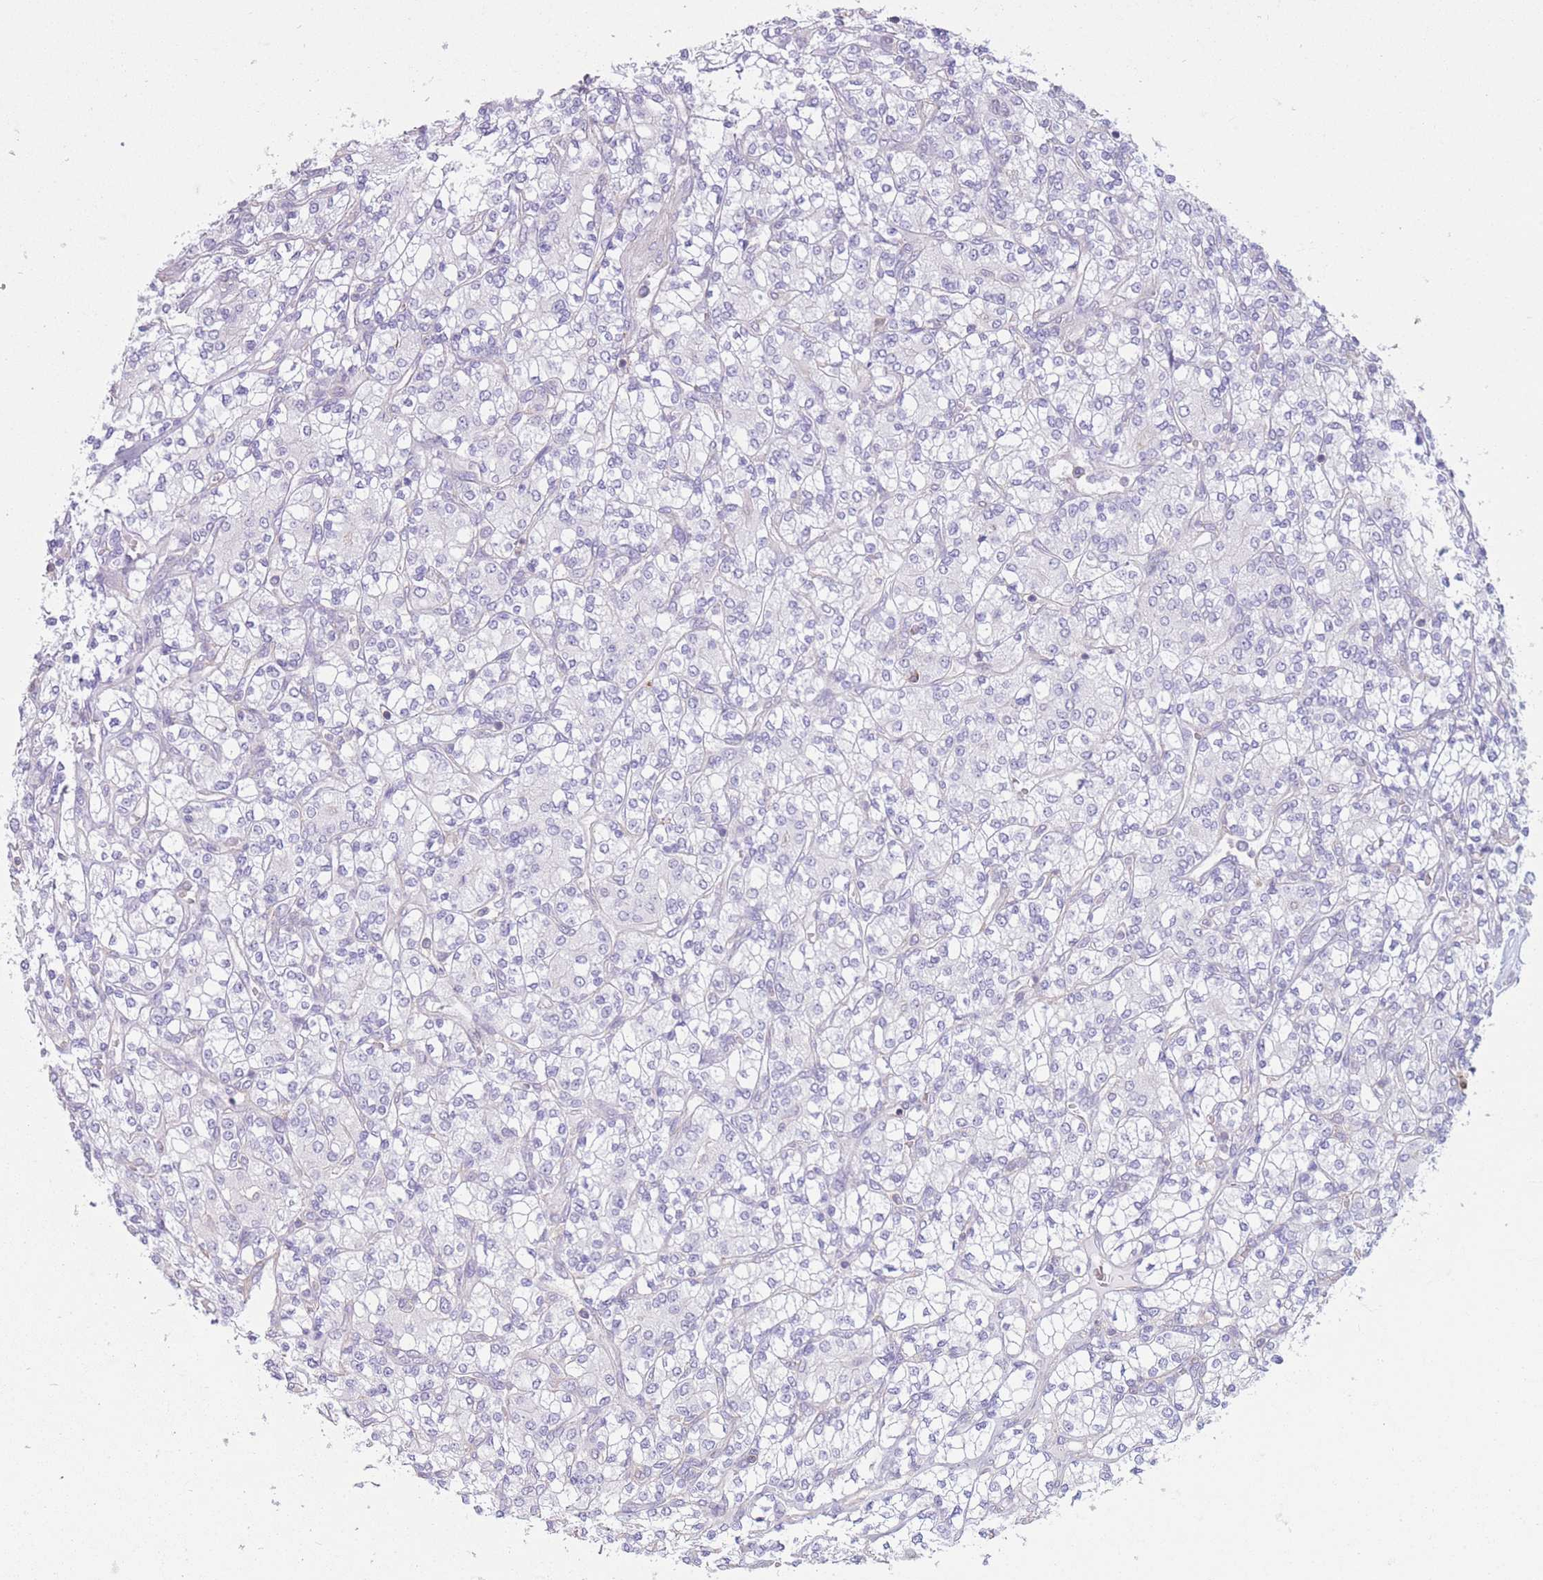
{"staining": {"intensity": "negative", "quantity": "none", "location": "none"}, "tissue": "renal cancer", "cell_type": "Tumor cells", "image_type": "cancer", "snomed": [{"axis": "morphology", "description": "Adenocarcinoma, NOS"}, {"axis": "topography", "description": "Kidney"}], "caption": "Immunohistochemistry (IHC) micrograph of human renal cancer stained for a protein (brown), which displays no staining in tumor cells.", "gene": "PDHA1", "patient": {"sex": "male", "age": 77}}